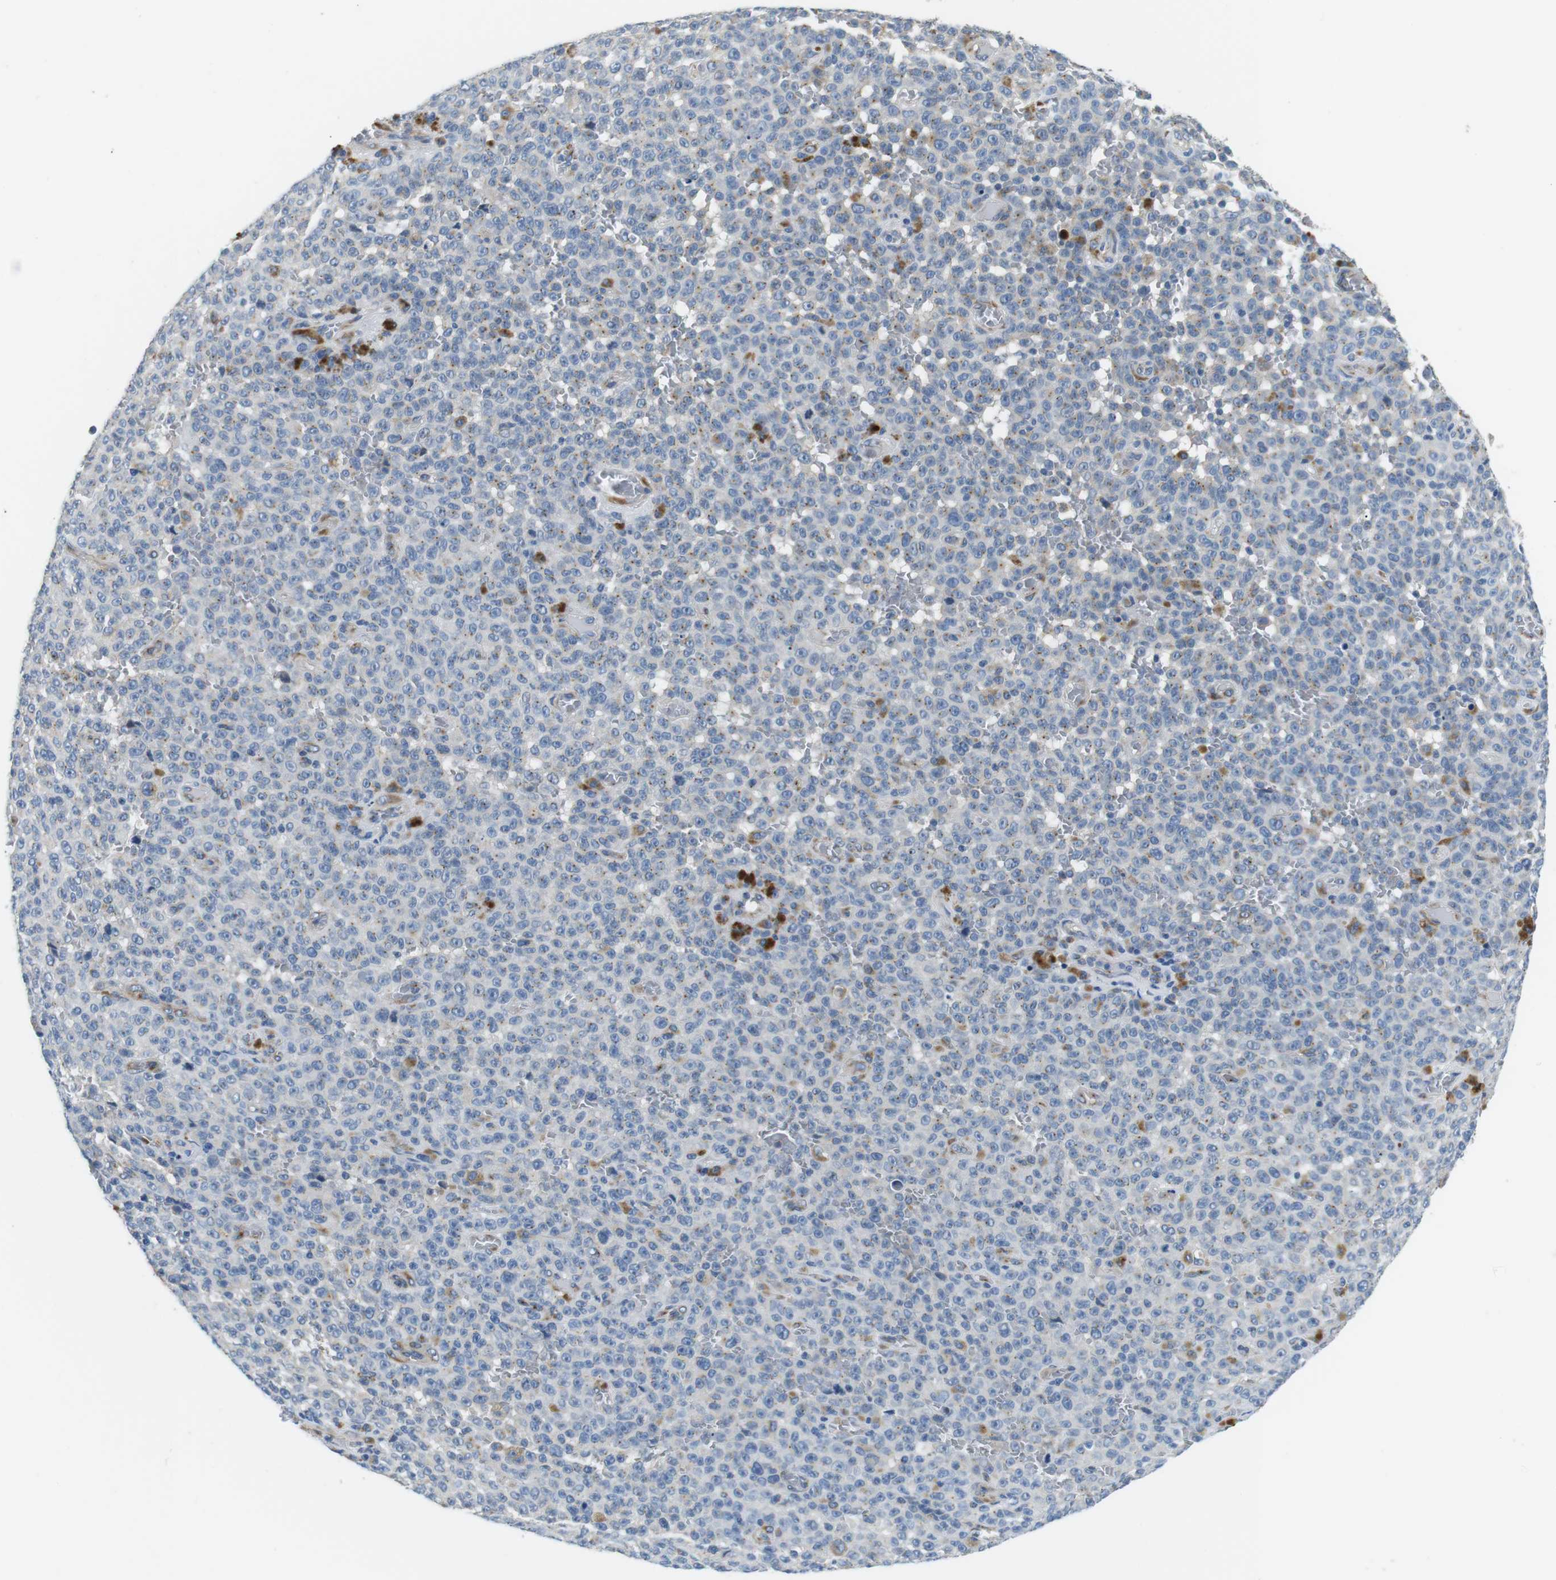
{"staining": {"intensity": "weak", "quantity": "25%-75%", "location": "cytoplasmic/membranous"}, "tissue": "melanoma", "cell_type": "Tumor cells", "image_type": "cancer", "snomed": [{"axis": "morphology", "description": "Malignant melanoma, NOS"}, {"axis": "topography", "description": "Skin"}], "caption": "Brown immunohistochemical staining in melanoma exhibits weak cytoplasmic/membranous positivity in about 25%-75% of tumor cells. The protein is shown in brown color, while the nuclei are stained blue.", "gene": "UNC5CL", "patient": {"sex": "female", "age": 82}}